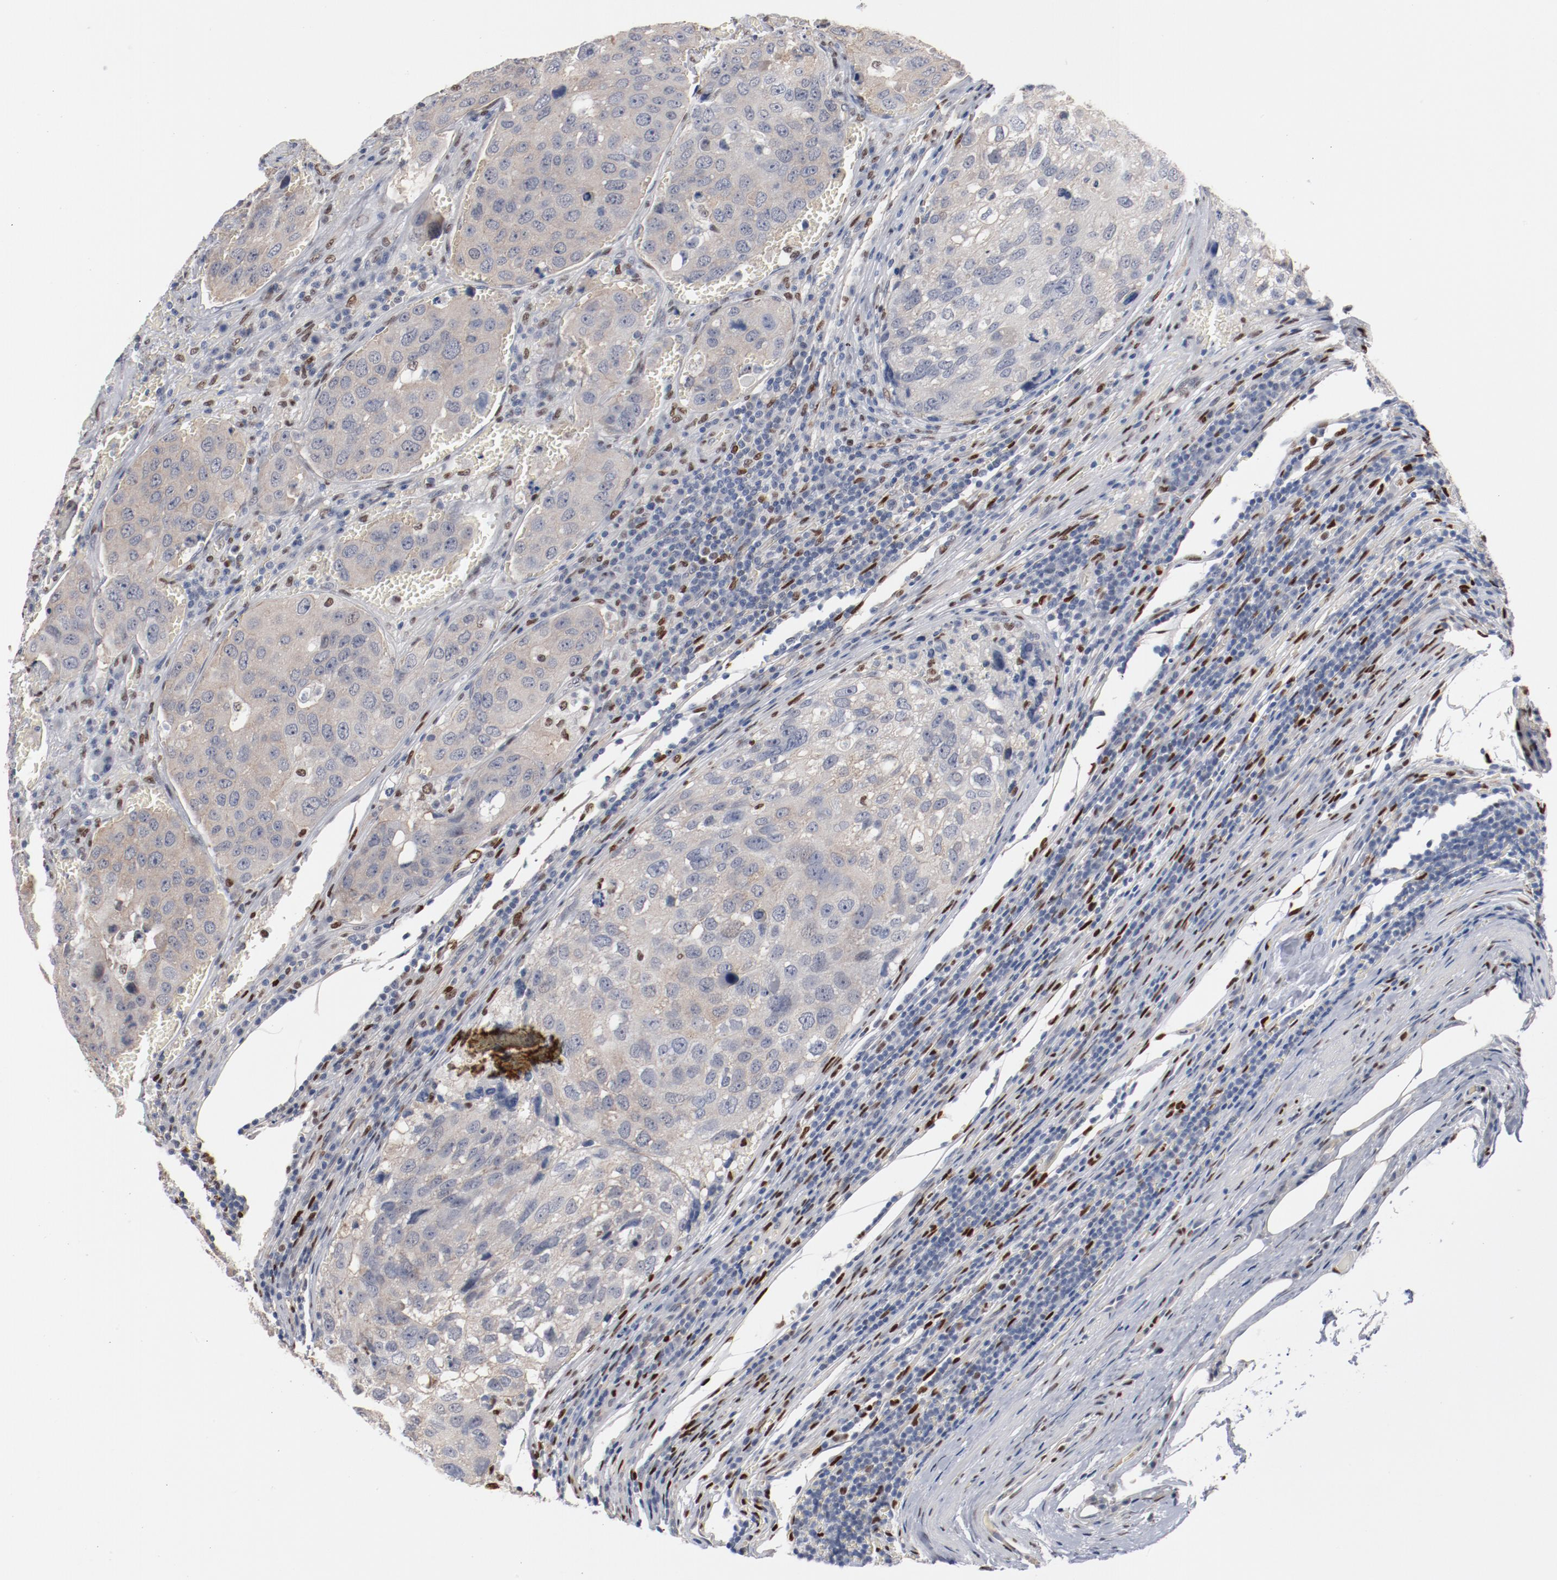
{"staining": {"intensity": "negative", "quantity": "none", "location": "none"}, "tissue": "urothelial cancer", "cell_type": "Tumor cells", "image_type": "cancer", "snomed": [{"axis": "morphology", "description": "Urothelial carcinoma, High grade"}, {"axis": "topography", "description": "Lymph node"}, {"axis": "topography", "description": "Urinary bladder"}], "caption": "High magnification brightfield microscopy of high-grade urothelial carcinoma stained with DAB (3,3'-diaminobenzidine) (brown) and counterstained with hematoxylin (blue): tumor cells show no significant positivity.", "gene": "ZEB2", "patient": {"sex": "male", "age": 51}}